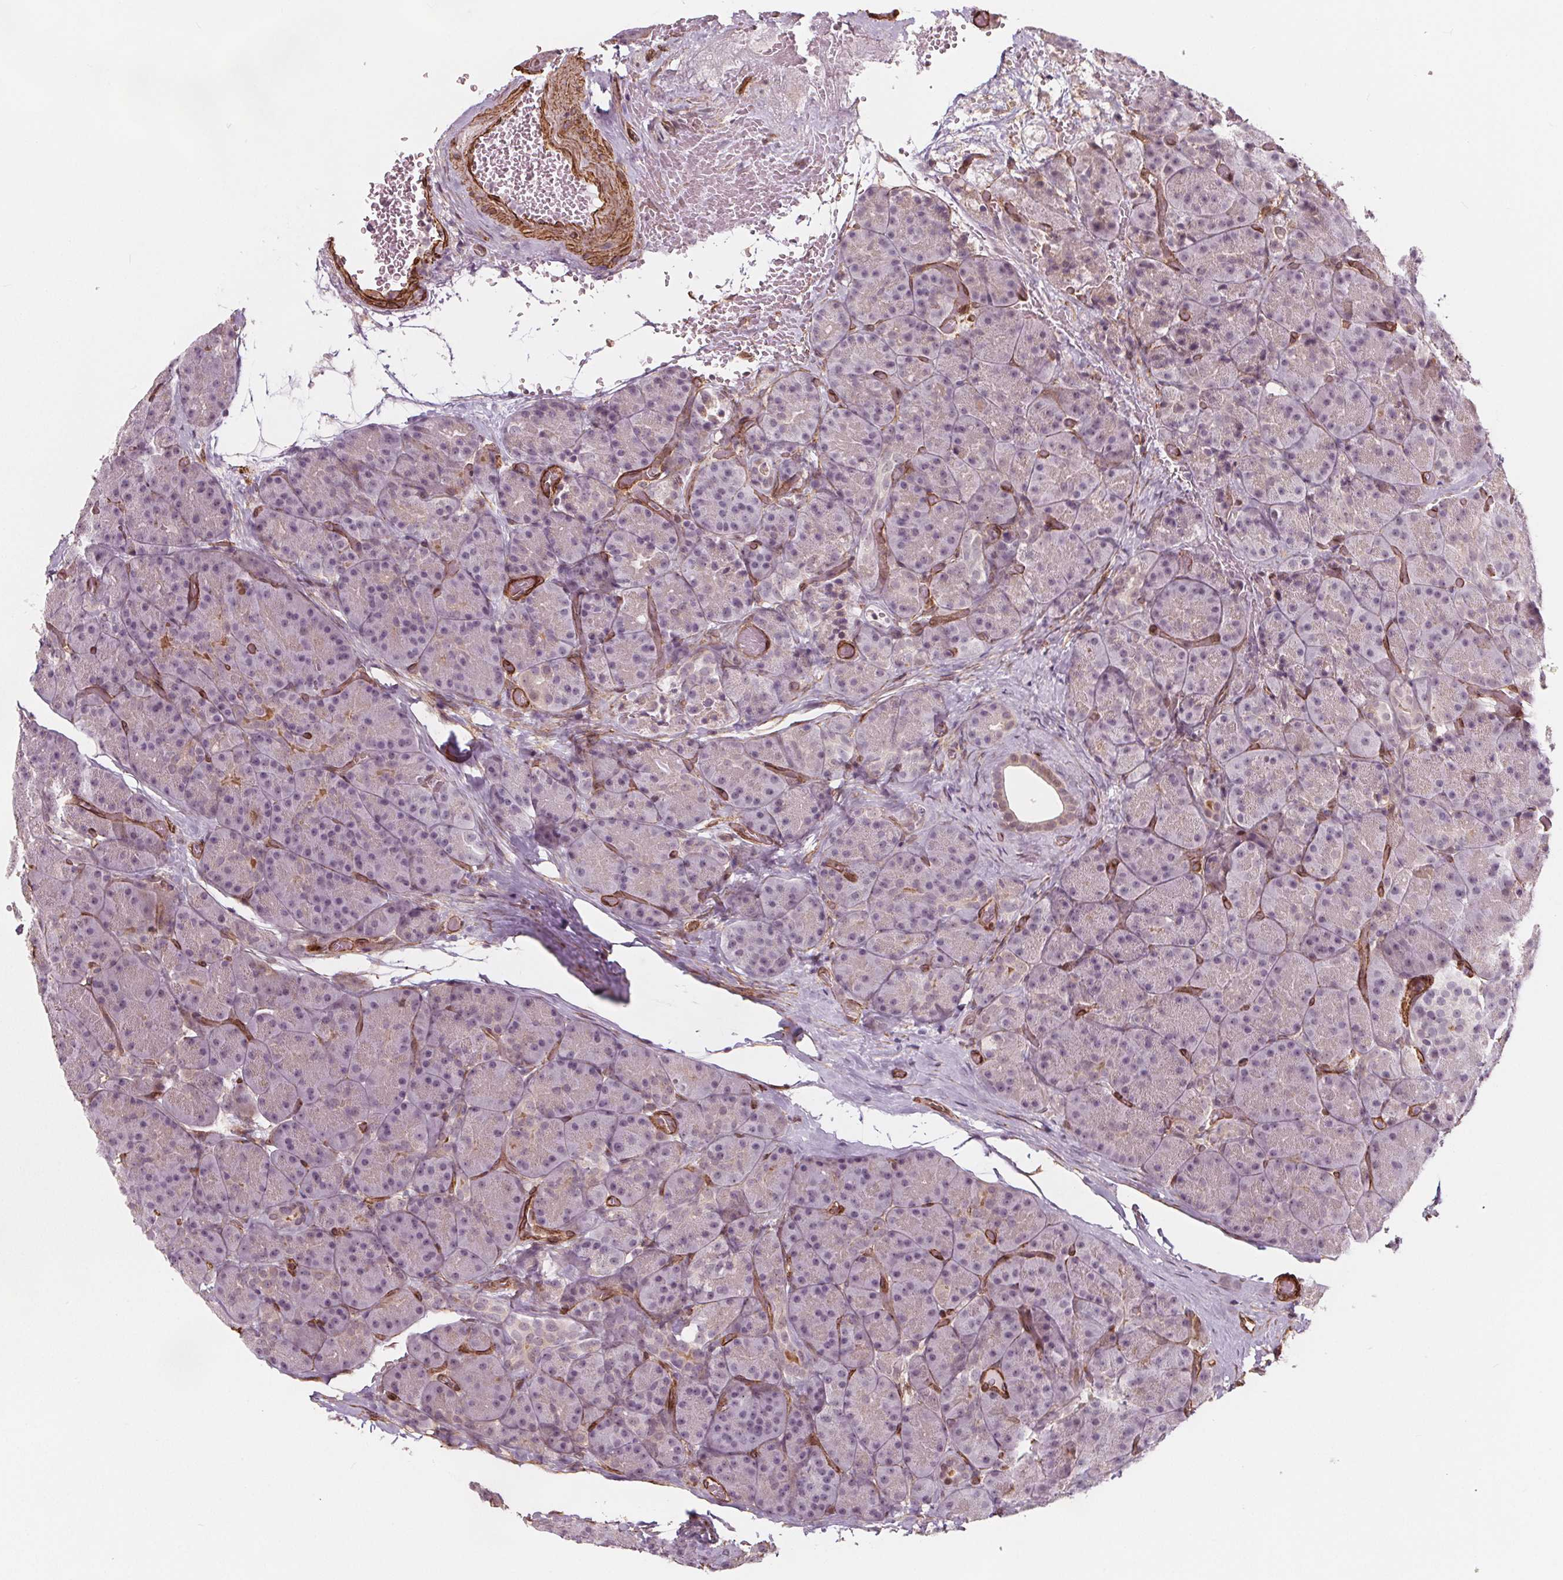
{"staining": {"intensity": "negative", "quantity": "none", "location": "none"}, "tissue": "pancreas", "cell_type": "Exocrine glandular cells", "image_type": "normal", "snomed": [{"axis": "morphology", "description": "Normal tissue, NOS"}, {"axis": "topography", "description": "Pancreas"}], "caption": "Micrograph shows no significant protein staining in exocrine glandular cells of unremarkable pancreas.", "gene": "HAS1", "patient": {"sex": "male", "age": 57}}